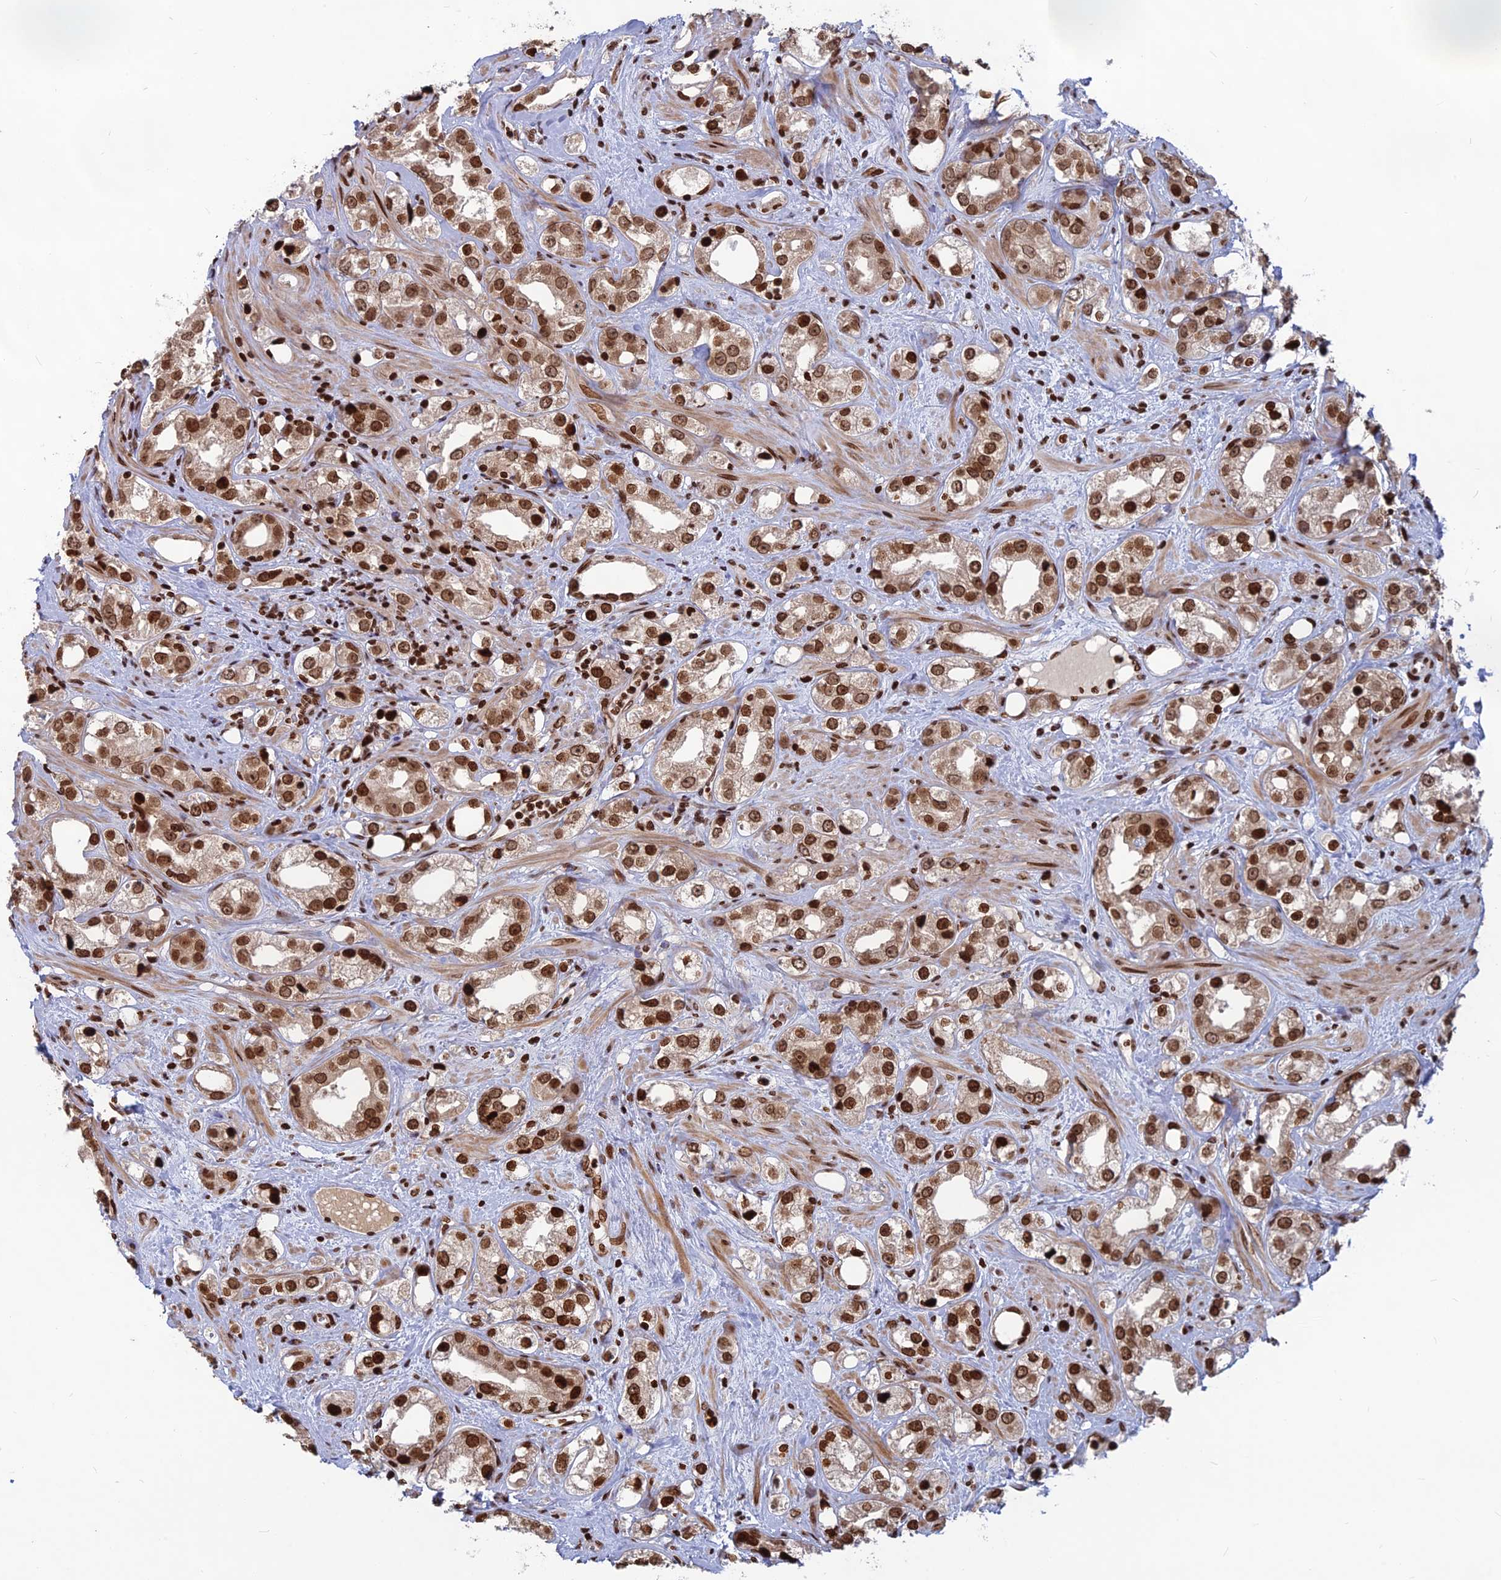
{"staining": {"intensity": "strong", "quantity": ">75%", "location": "nuclear"}, "tissue": "prostate cancer", "cell_type": "Tumor cells", "image_type": "cancer", "snomed": [{"axis": "morphology", "description": "Adenocarcinoma, NOS"}, {"axis": "topography", "description": "Prostate"}], "caption": "Protein expression analysis of adenocarcinoma (prostate) exhibits strong nuclear staining in about >75% of tumor cells.", "gene": "TET2", "patient": {"sex": "male", "age": 79}}